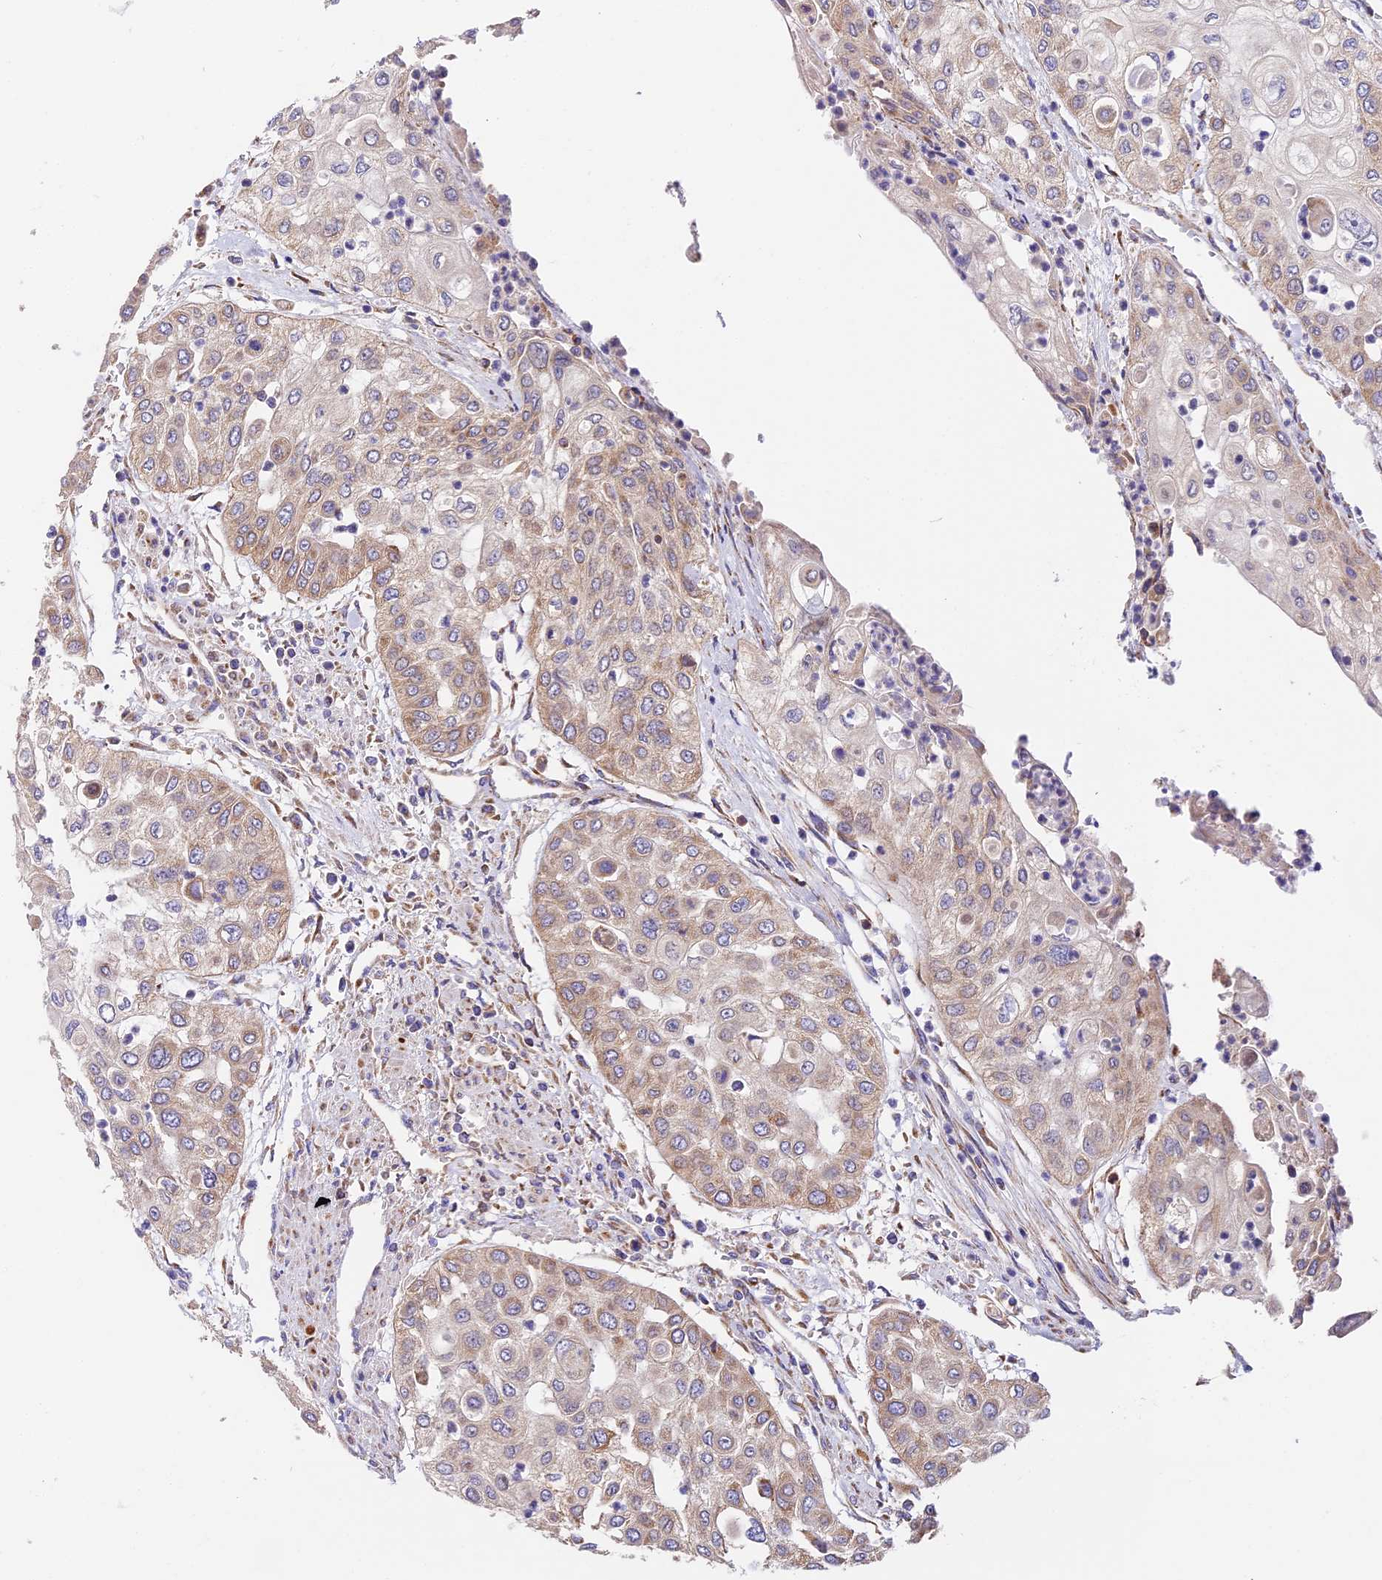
{"staining": {"intensity": "weak", "quantity": "25%-75%", "location": "cytoplasmic/membranous"}, "tissue": "urothelial cancer", "cell_type": "Tumor cells", "image_type": "cancer", "snomed": [{"axis": "morphology", "description": "Urothelial carcinoma, High grade"}, {"axis": "topography", "description": "Urinary bladder"}], "caption": "IHC histopathology image of human urothelial cancer stained for a protein (brown), which exhibits low levels of weak cytoplasmic/membranous positivity in about 25%-75% of tumor cells.", "gene": "MRAS", "patient": {"sex": "female", "age": 79}}